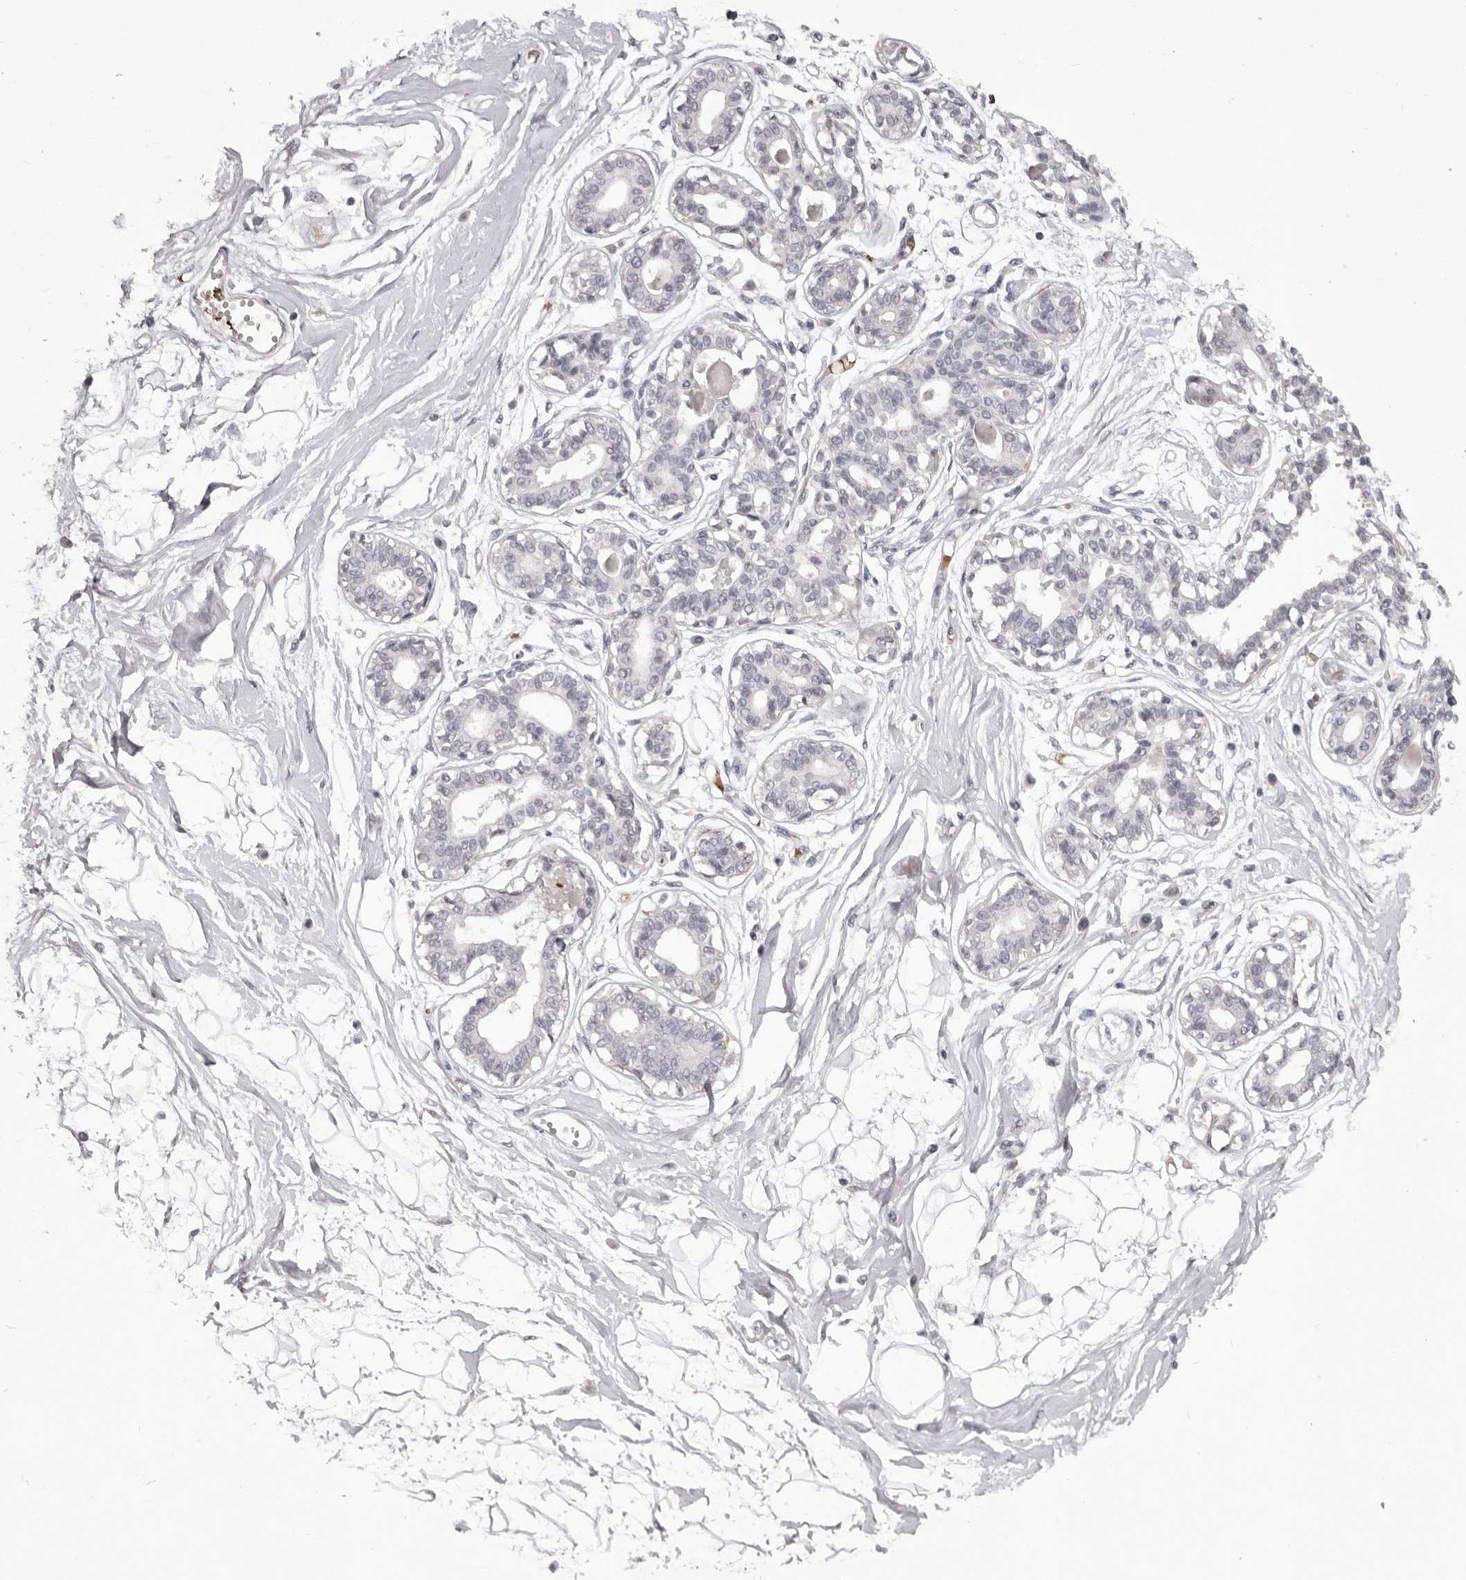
{"staining": {"intensity": "negative", "quantity": "none", "location": "none"}, "tissue": "breast", "cell_type": "Adipocytes", "image_type": "normal", "snomed": [{"axis": "morphology", "description": "Normal tissue, NOS"}, {"axis": "topography", "description": "Breast"}], "caption": "Histopathology image shows no protein staining in adipocytes of benign breast. Brightfield microscopy of IHC stained with DAB (3,3'-diaminobenzidine) (brown) and hematoxylin (blue), captured at high magnification.", "gene": "TNR", "patient": {"sex": "female", "age": 45}}